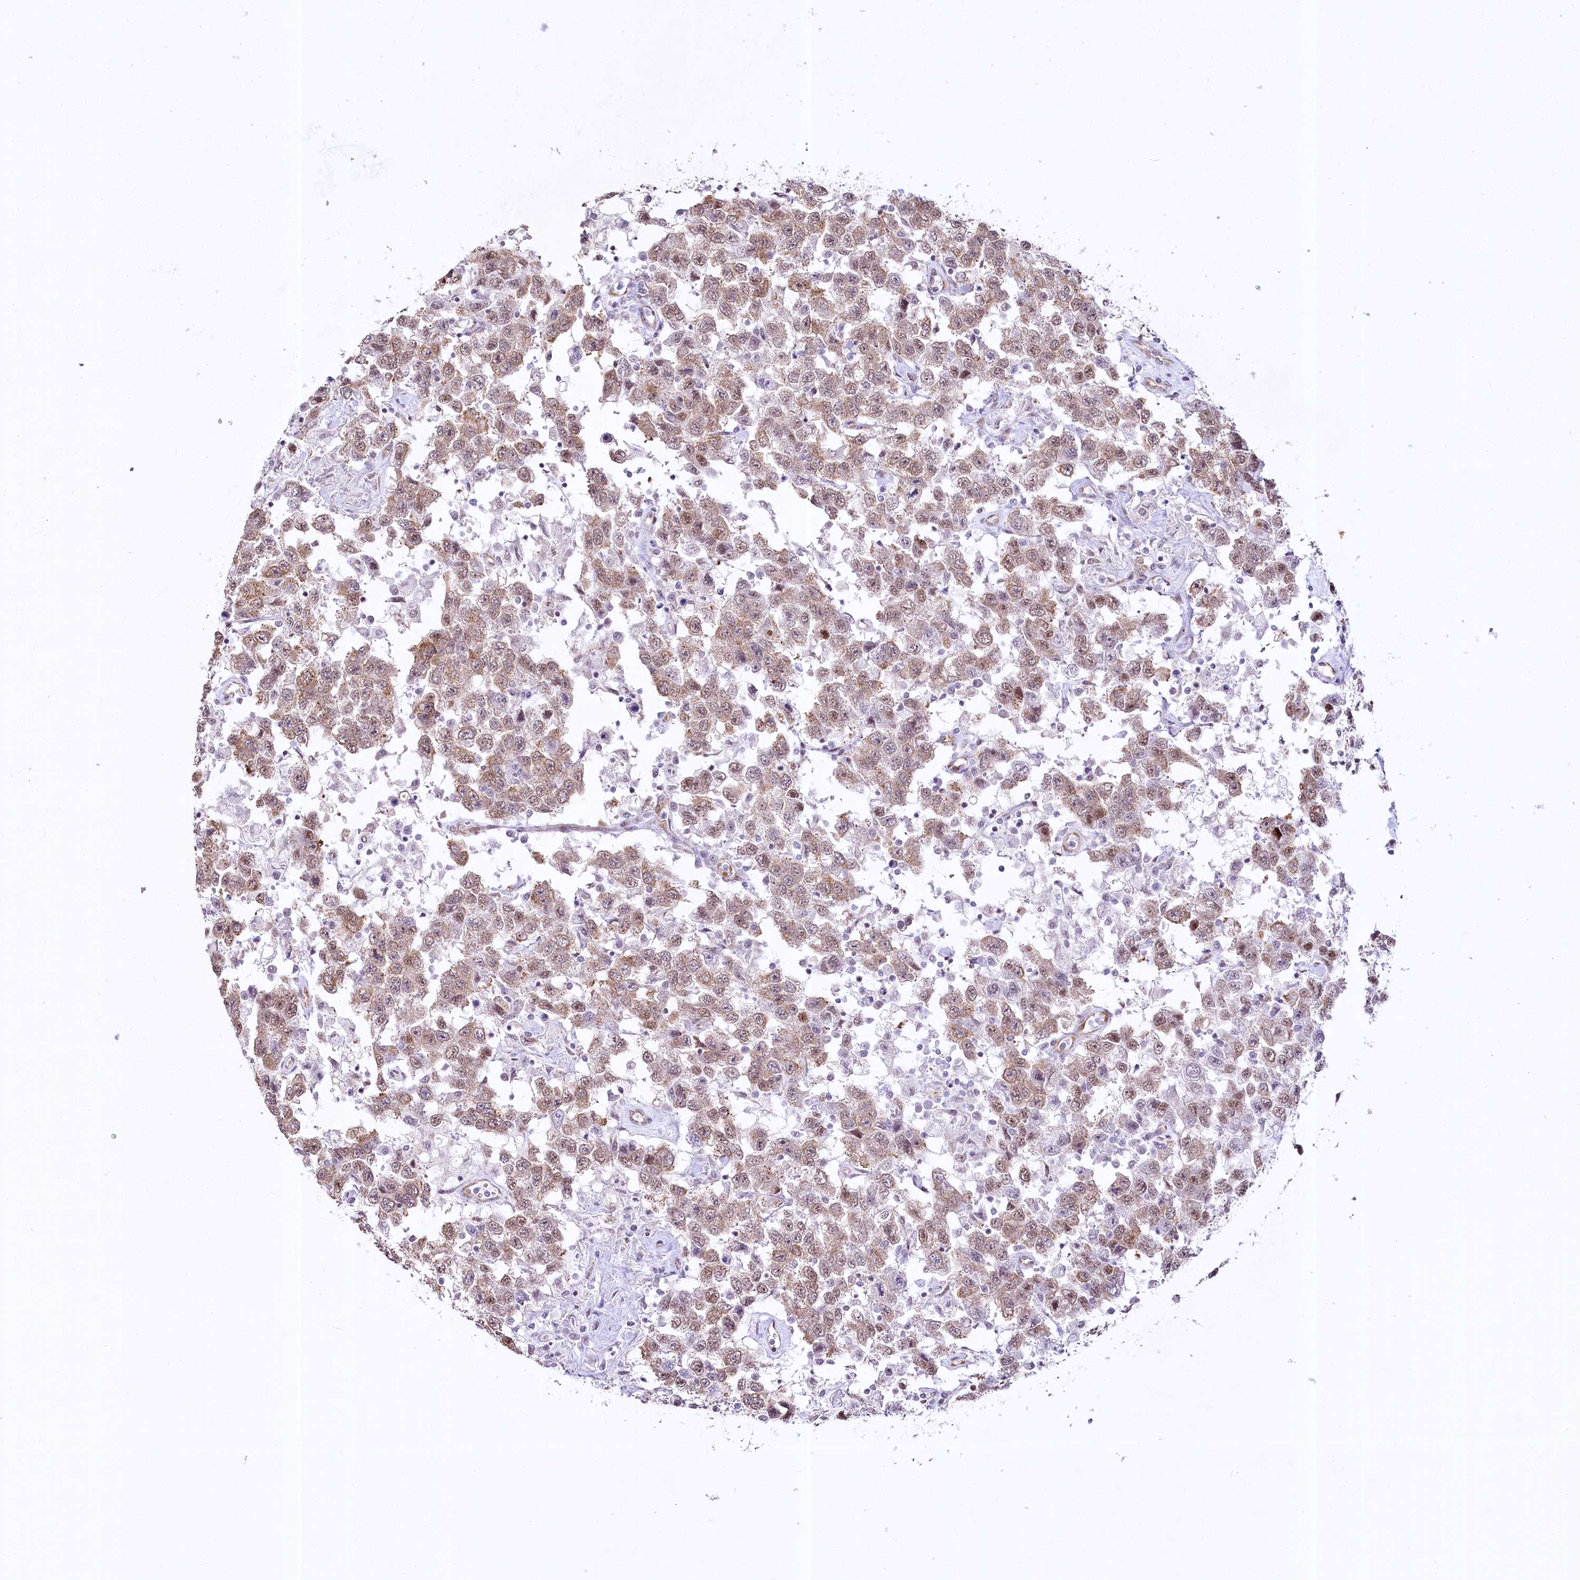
{"staining": {"intensity": "weak", "quantity": ">75%", "location": "cytoplasmic/membranous,nuclear"}, "tissue": "testis cancer", "cell_type": "Tumor cells", "image_type": "cancer", "snomed": [{"axis": "morphology", "description": "Seminoma, NOS"}, {"axis": "topography", "description": "Testis"}], "caption": "Human seminoma (testis) stained with a brown dye exhibits weak cytoplasmic/membranous and nuclear positive staining in approximately >75% of tumor cells.", "gene": "YBX3", "patient": {"sex": "male", "age": 41}}